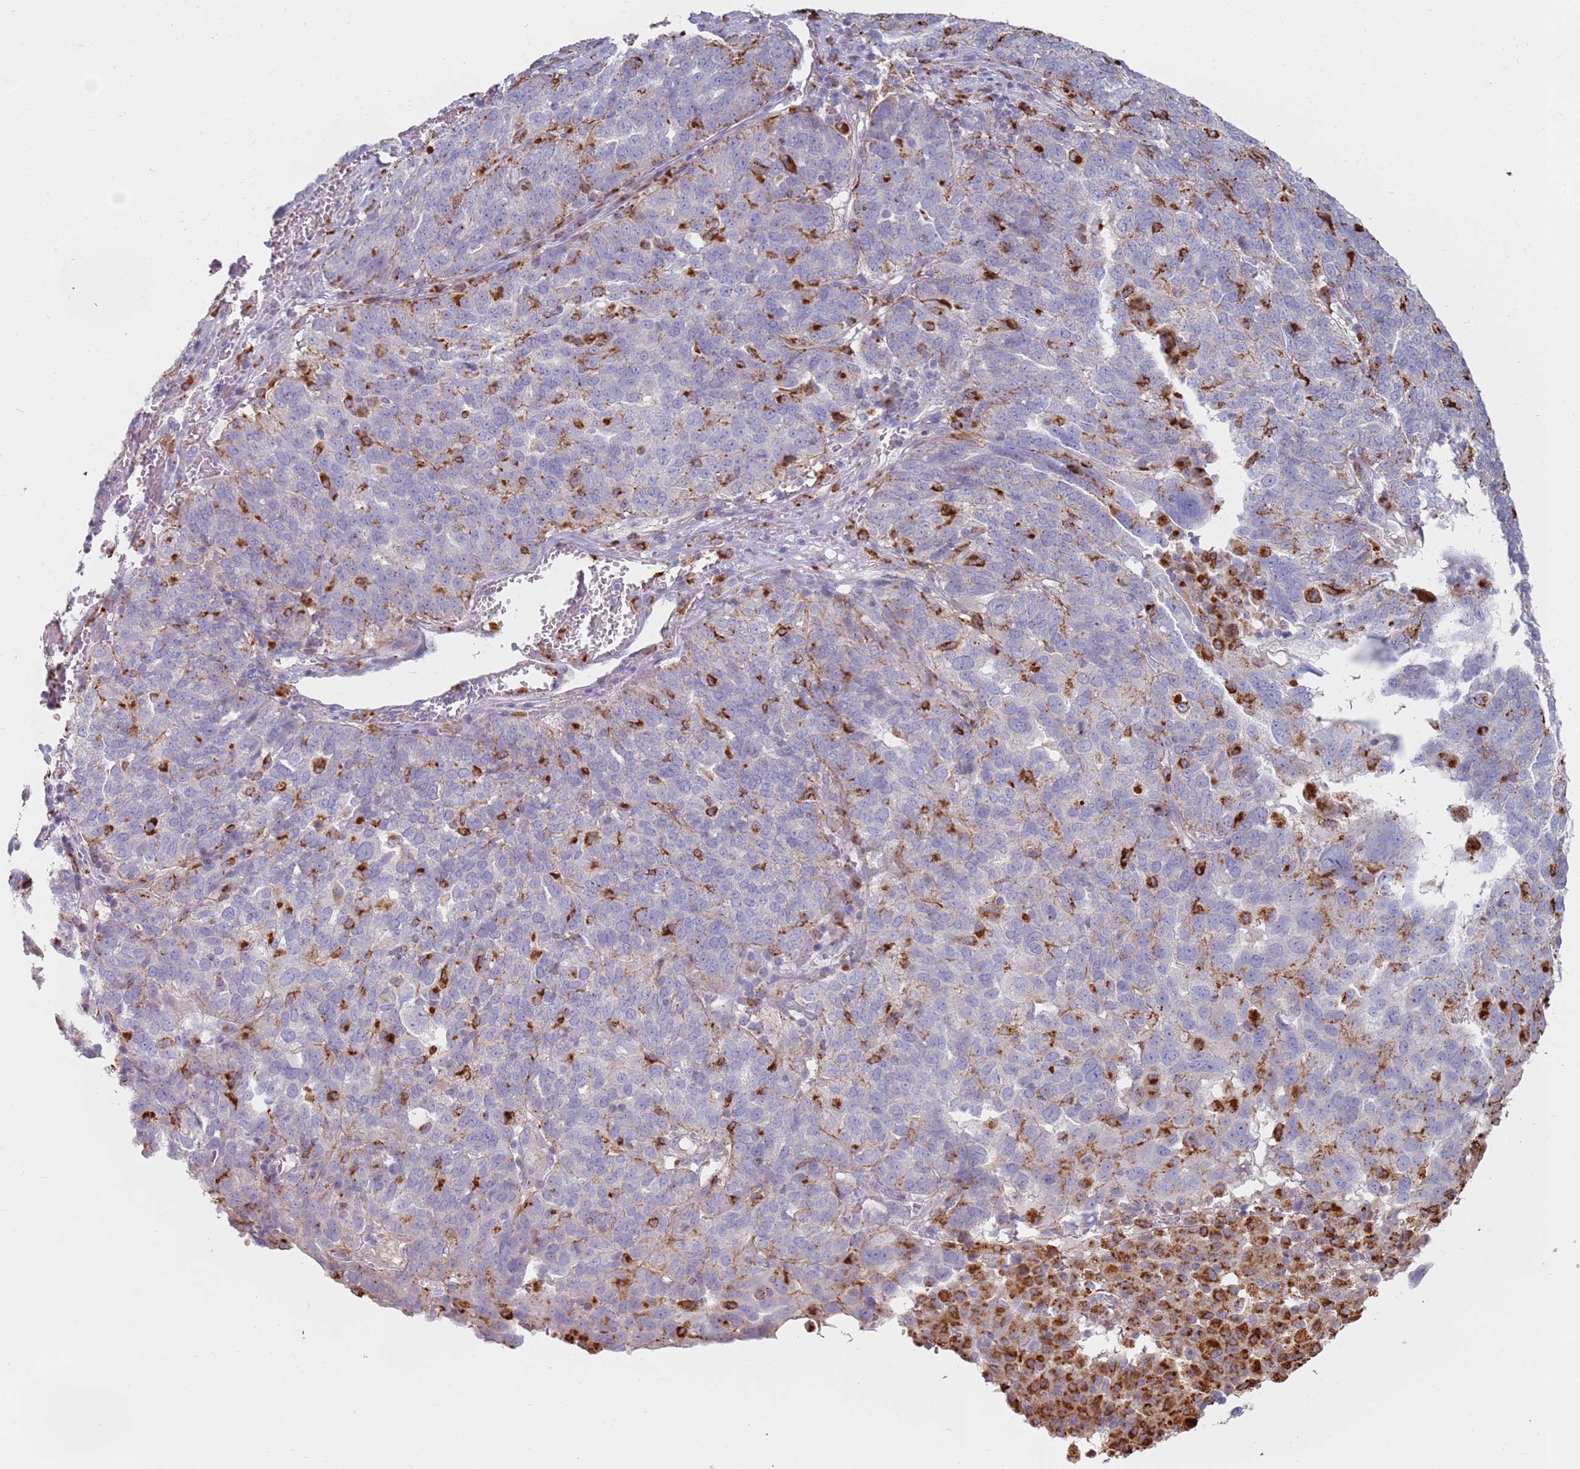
{"staining": {"intensity": "negative", "quantity": "none", "location": "none"}, "tissue": "ovarian cancer", "cell_type": "Tumor cells", "image_type": "cancer", "snomed": [{"axis": "morphology", "description": "Cystadenocarcinoma, serous, NOS"}, {"axis": "topography", "description": "Ovary"}], "caption": "Human ovarian cancer (serous cystadenocarcinoma) stained for a protein using immunohistochemistry exhibits no positivity in tumor cells.", "gene": "TMEM229B", "patient": {"sex": "female", "age": 59}}